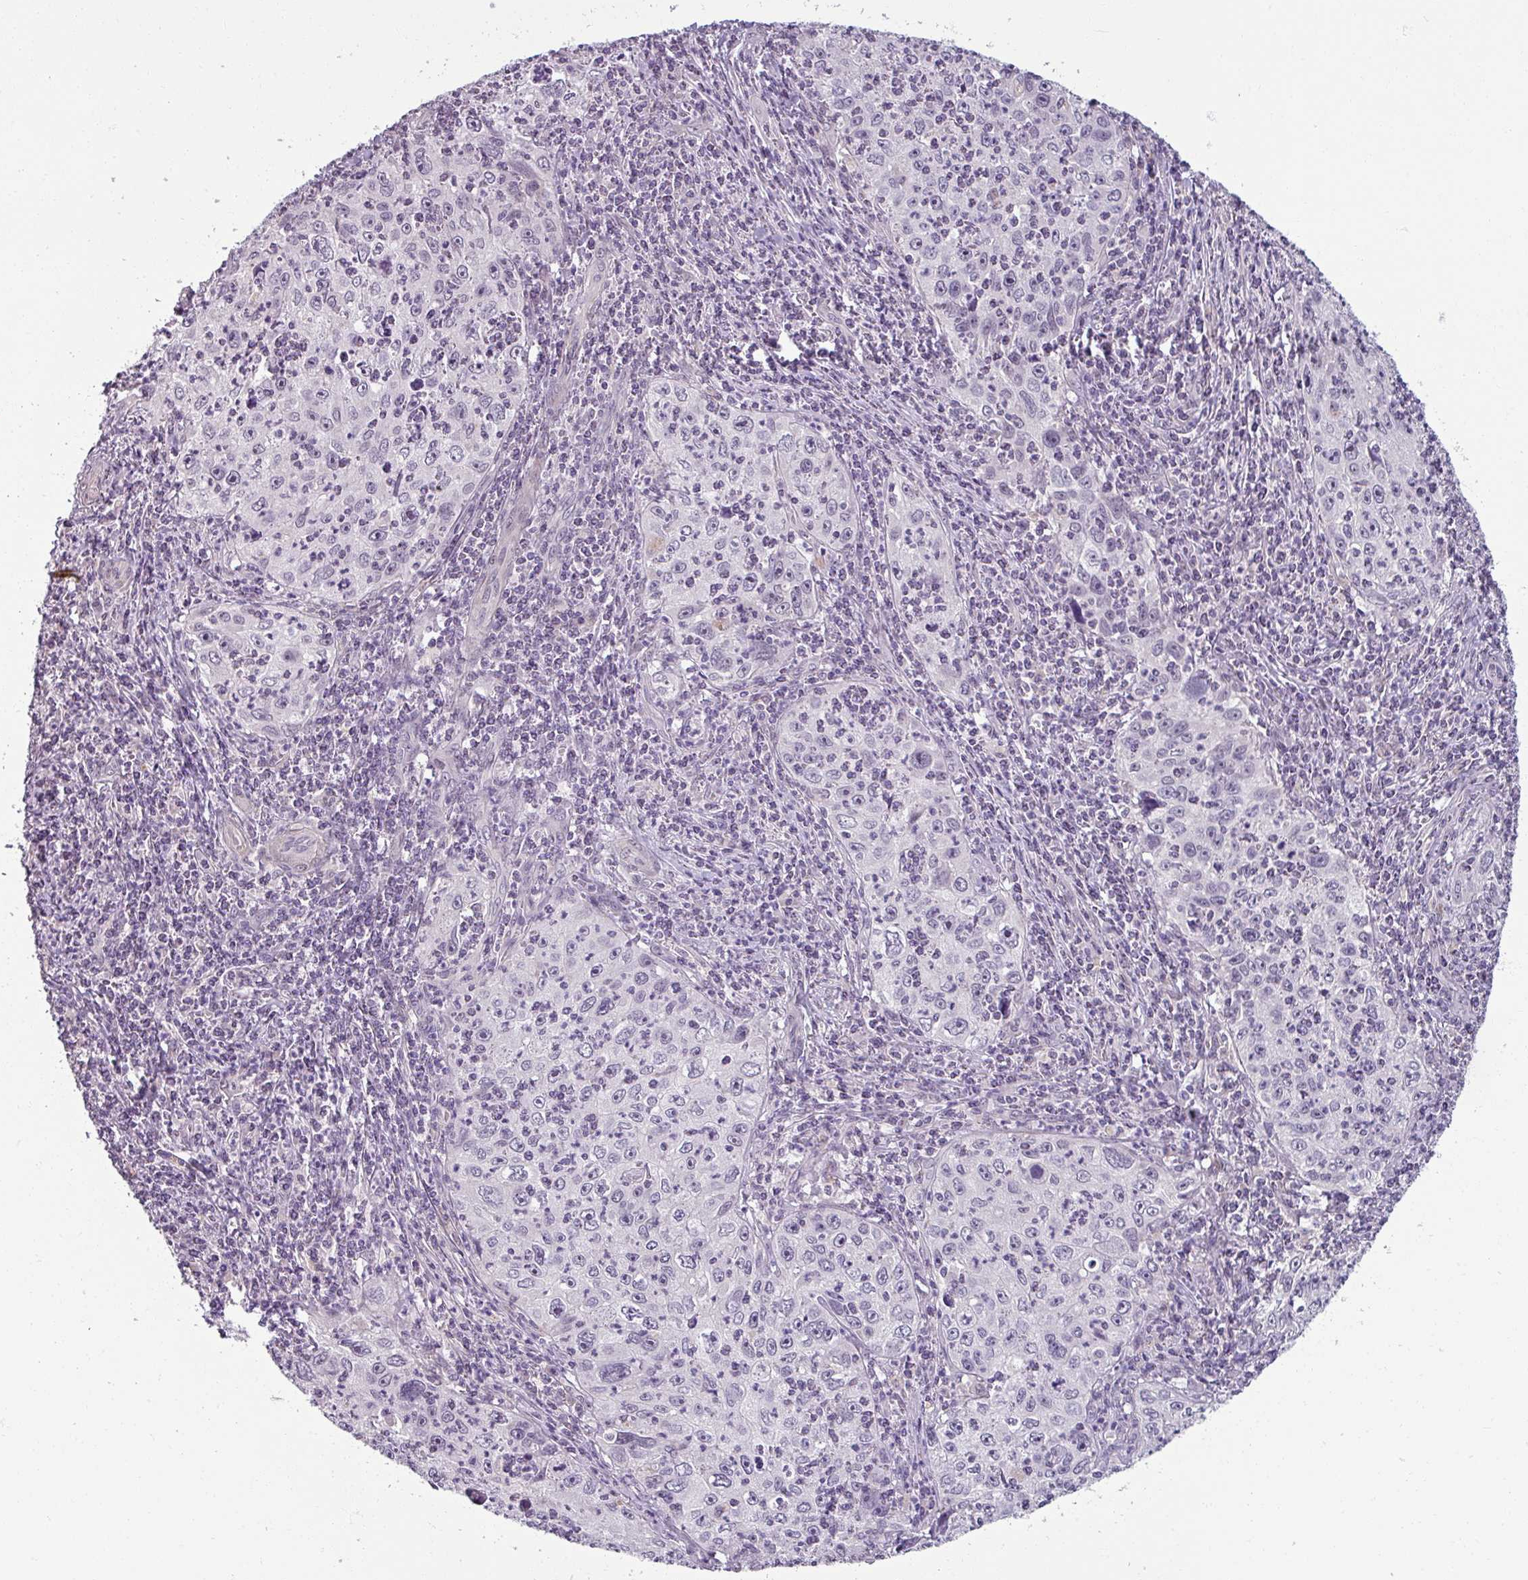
{"staining": {"intensity": "negative", "quantity": "none", "location": "none"}, "tissue": "cervical cancer", "cell_type": "Tumor cells", "image_type": "cancer", "snomed": [{"axis": "morphology", "description": "Squamous cell carcinoma, NOS"}, {"axis": "topography", "description": "Cervix"}], "caption": "Tumor cells show no significant expression in cervical cancer.", "gene": "UVSSA", "patient": {"sex": "female", "age": 30}}